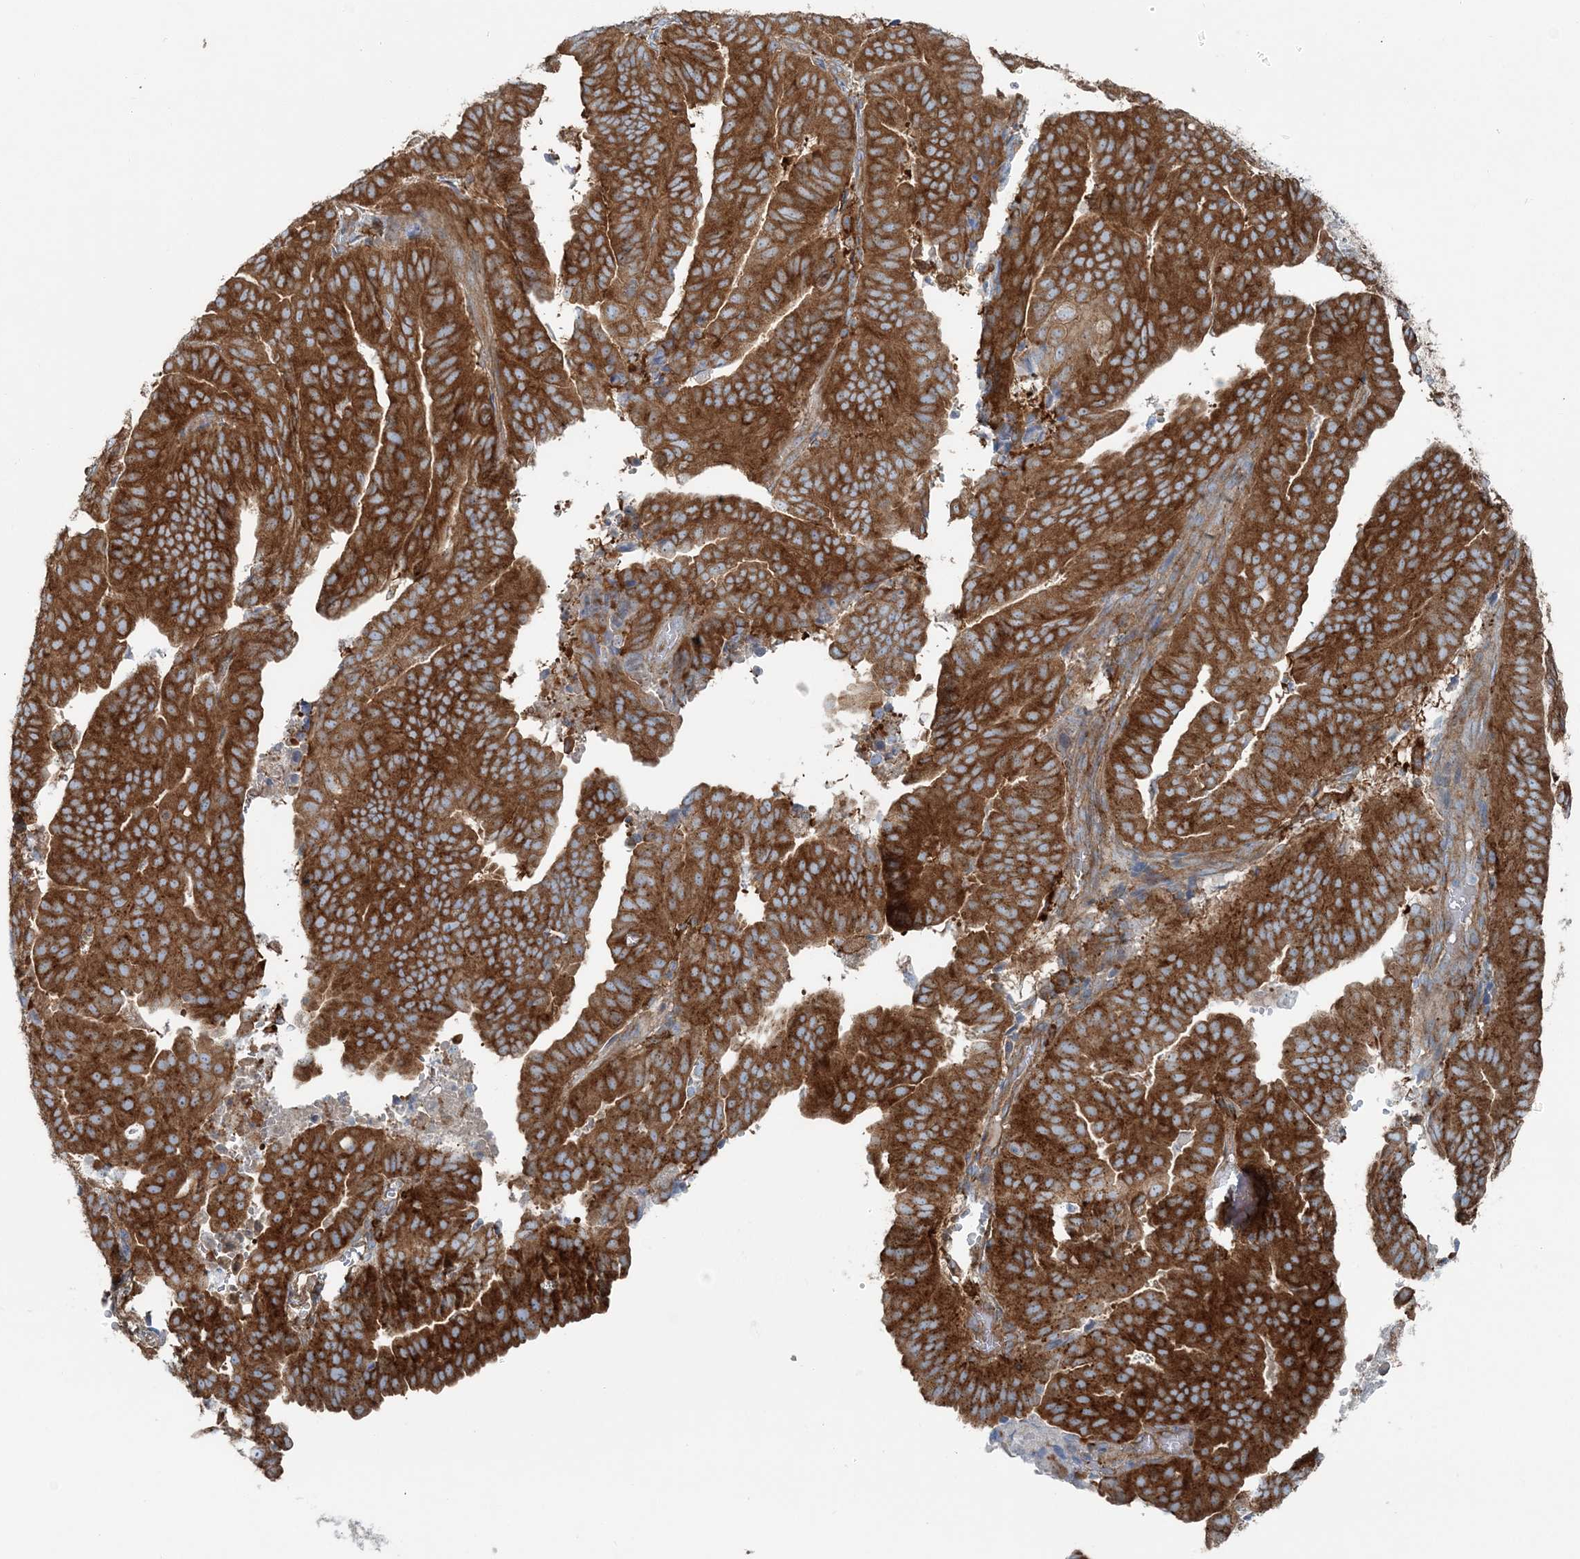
{"staining": {"intensity": "strong", "quantity": ">75%", "location": "cytoplasmic/membranous"}, "tissue": "endometrial cancer", "cell_type": "Tumor cells", "image_type": "cancer", "snomed": [{"axis": "morphology", "description": "Adenocarcinoma, NOS"}, {"axis": "topography", "description": "Uterus"}], "caption": "Tumor cells display high levels of strong cytoplasmic/membranous expression in approximately >75% of cells in human adenocarcinoma (endometrial).", "gene": "SNX2", "patient": {"sex": "female", "age": 77}}